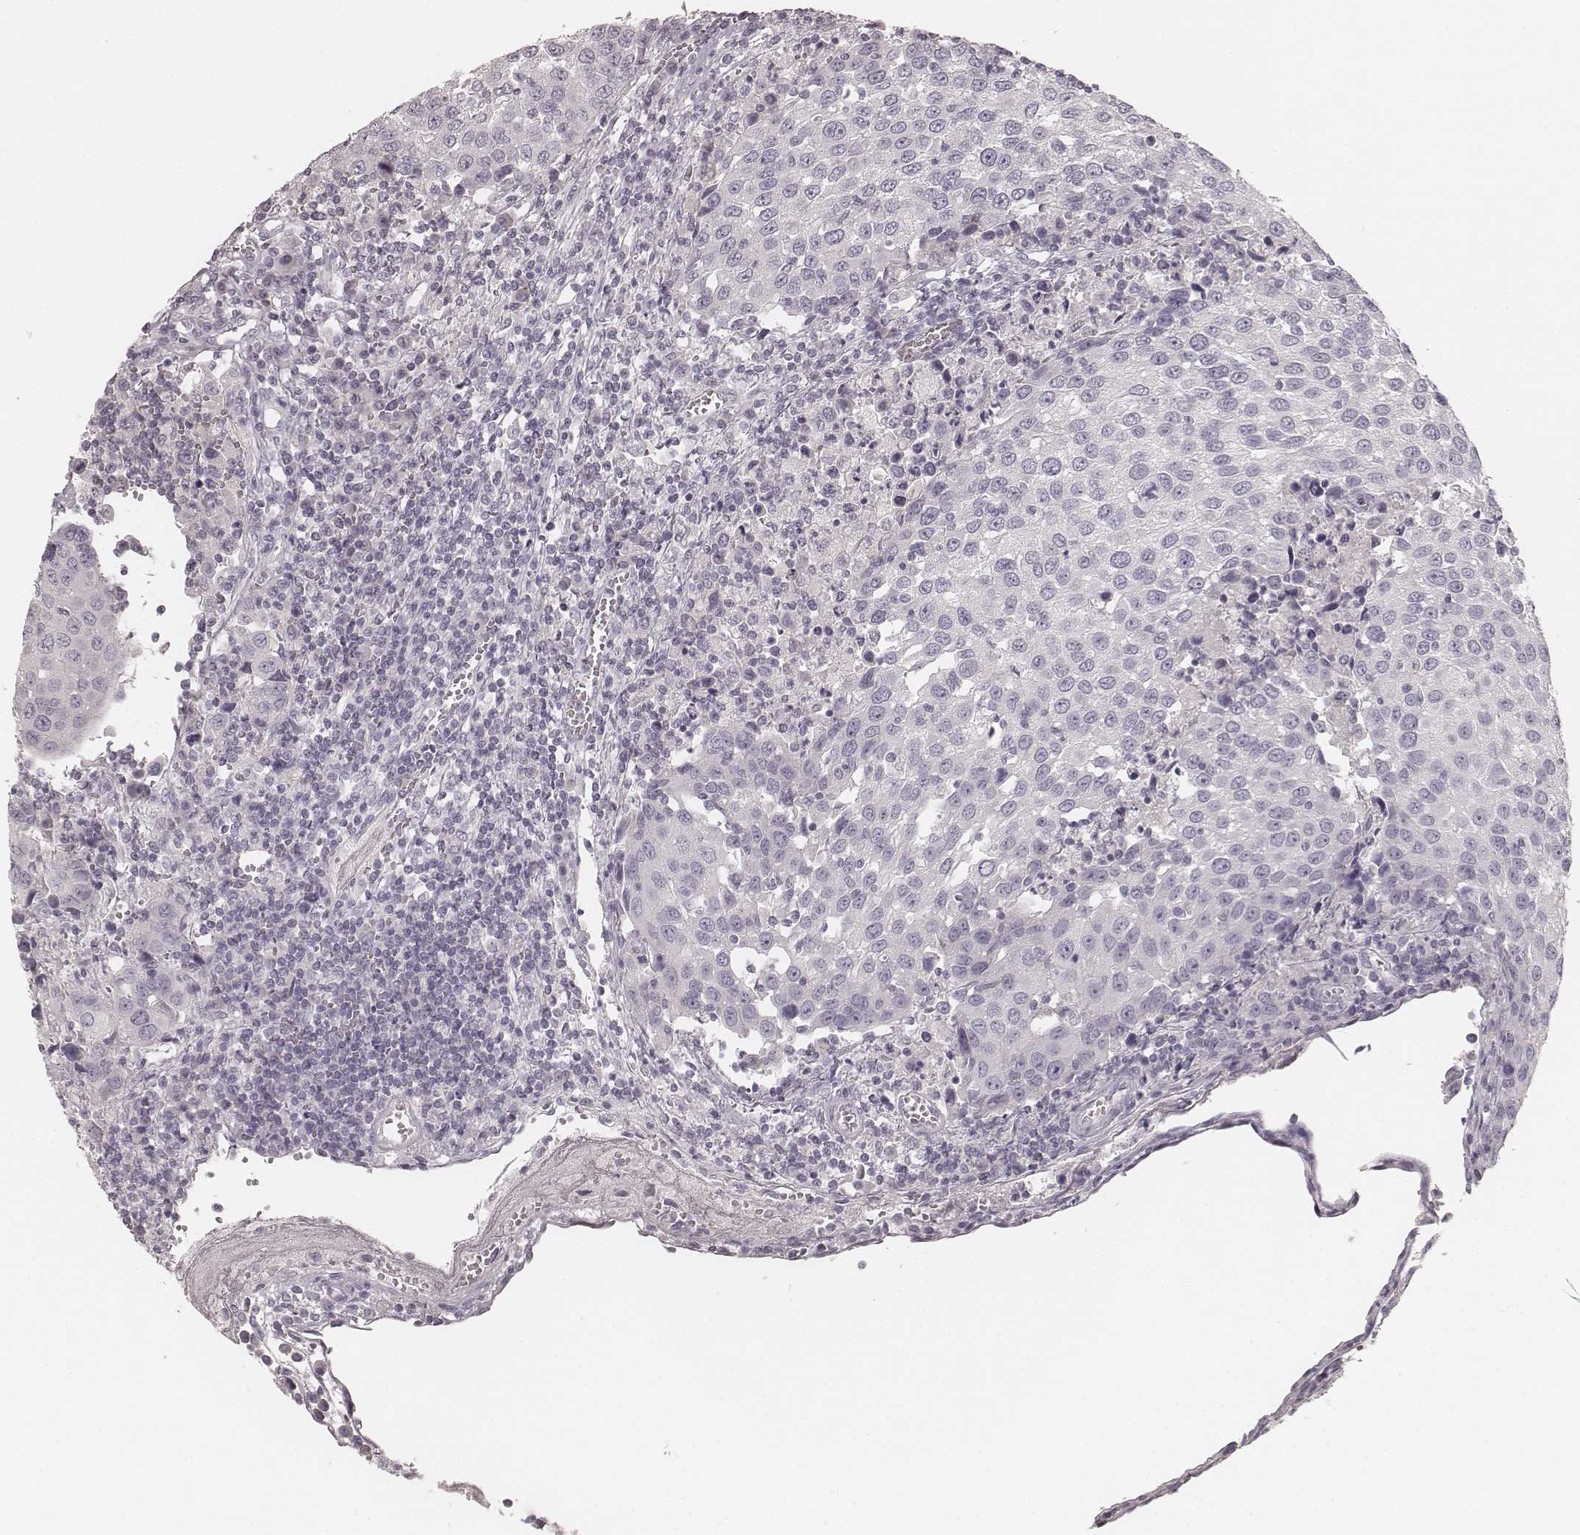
{"staining": {"intensity": "negative", "quantity": "none", "location": "none"}, "tissue": "urothelial cancer", "cell_type": "Tumor cells", "image_type": "cancer", "snomed": [{"axis": "morphology", "description": "Urothelial carcinoma, High grade"}, {"axis": "topography", "description": "Urinary bladder"}], "caption": "The histopathology image demonstrates no significant staining in tumor cells of urothelial carcinoma (high-grade).", "gene": "KRT31", "patient": {"sex": "female", "age": 85}}